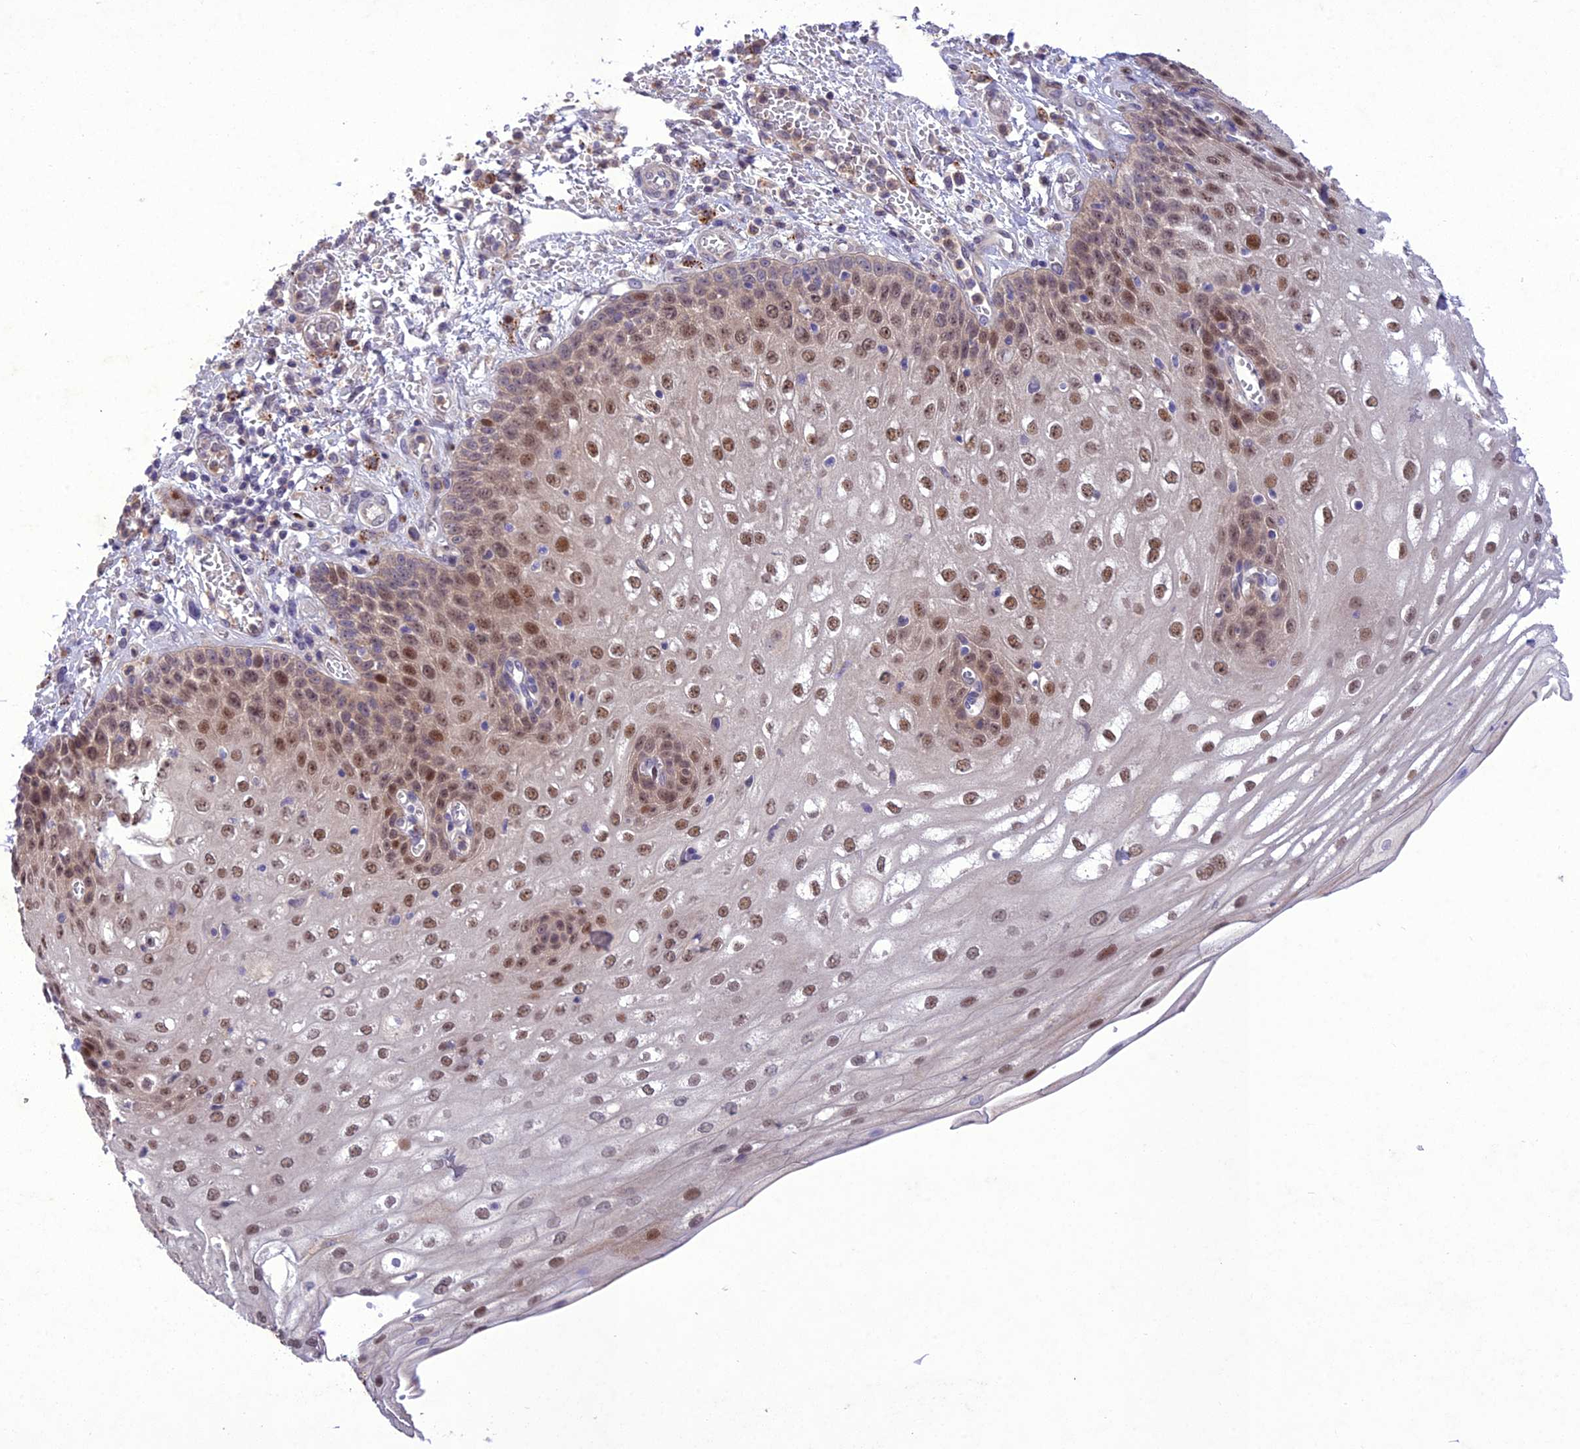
{"staining": {"intensity": "moderate", "quantity": ">75%", "location": "nuclear"}, "tissue": "esophagus", "cell_type": "Squamous epithelial cells", "image_type": "normal", "snomed": [{"axis": "morphology", "description": "Normal tissue, NOS"}, {"axis": "topography", "description": "Esophagus"}], "caption": "Immunohistochemistry (IHC) (DAB (3,3'-diaminobenzidine)) staining of unremarkable esophagus demonstrates moderate nuclear protein positivity in about >75% of squamous epithelial cells.", "gene": "ANKRD52", "patient": {"sex": "male", "age": 81}}